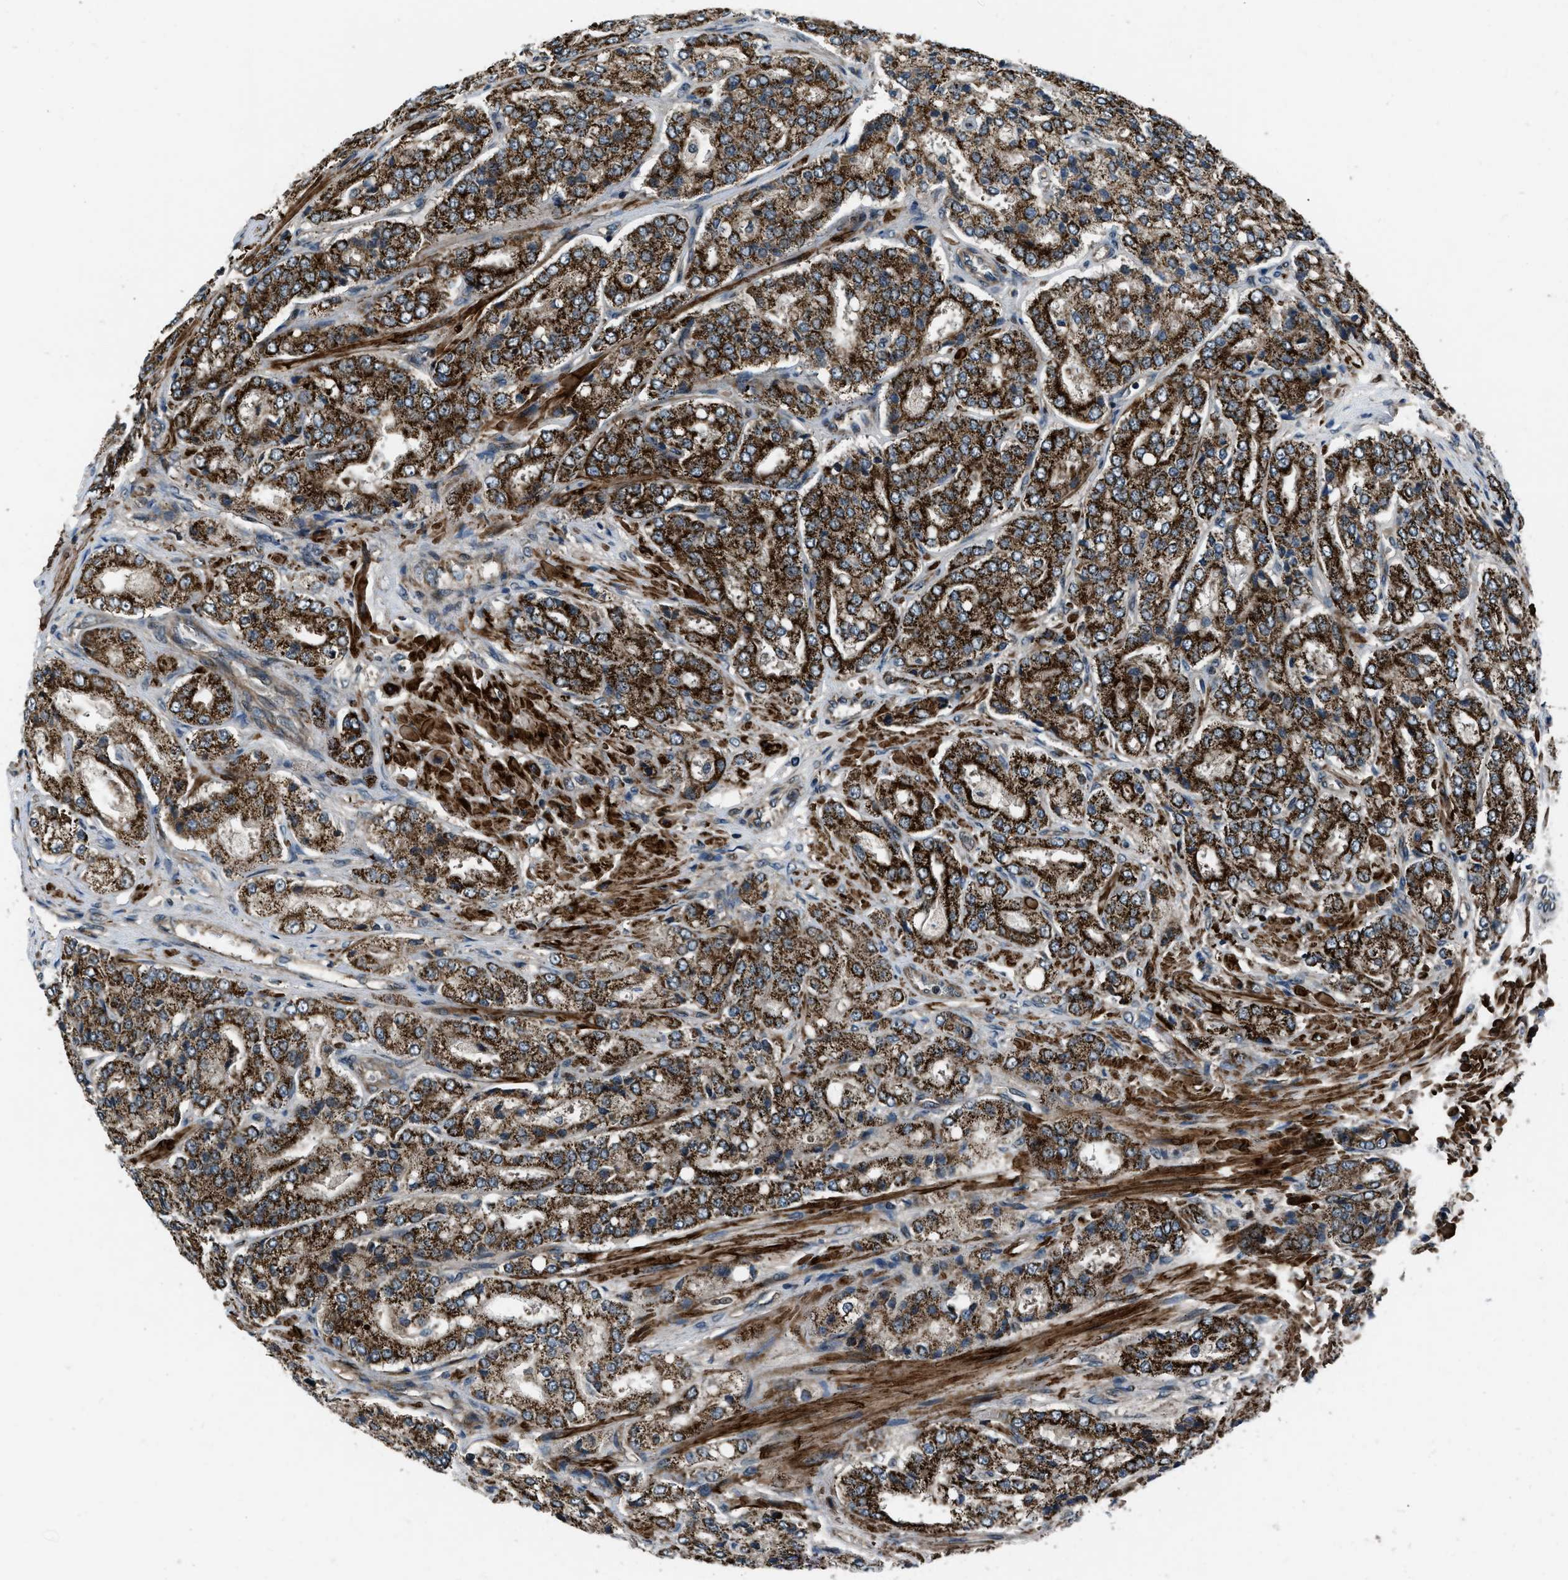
{"staining": {"intensity": "strong", "quantity": ">75%", "location": "cytoplasmic/membranous"}, "tissue": "prostate cancer", "cell_type": "Tumor cells", "image_type": "cancer", "snomed": [{"axis": "morphology", "description": "Adenocarcinoma, High grade"}, {"axis": "topography", "description": "Prostate"}], "caption": "Immunohistochemistry histopathology image of prostate cancer stained for a protein (brown), which exhibits high levels of strong cytoplasmic/membranous staining in about >75% of tumor cells.", "gene": "IRAK4", "patient": {"sex": "male", "age": 65}}